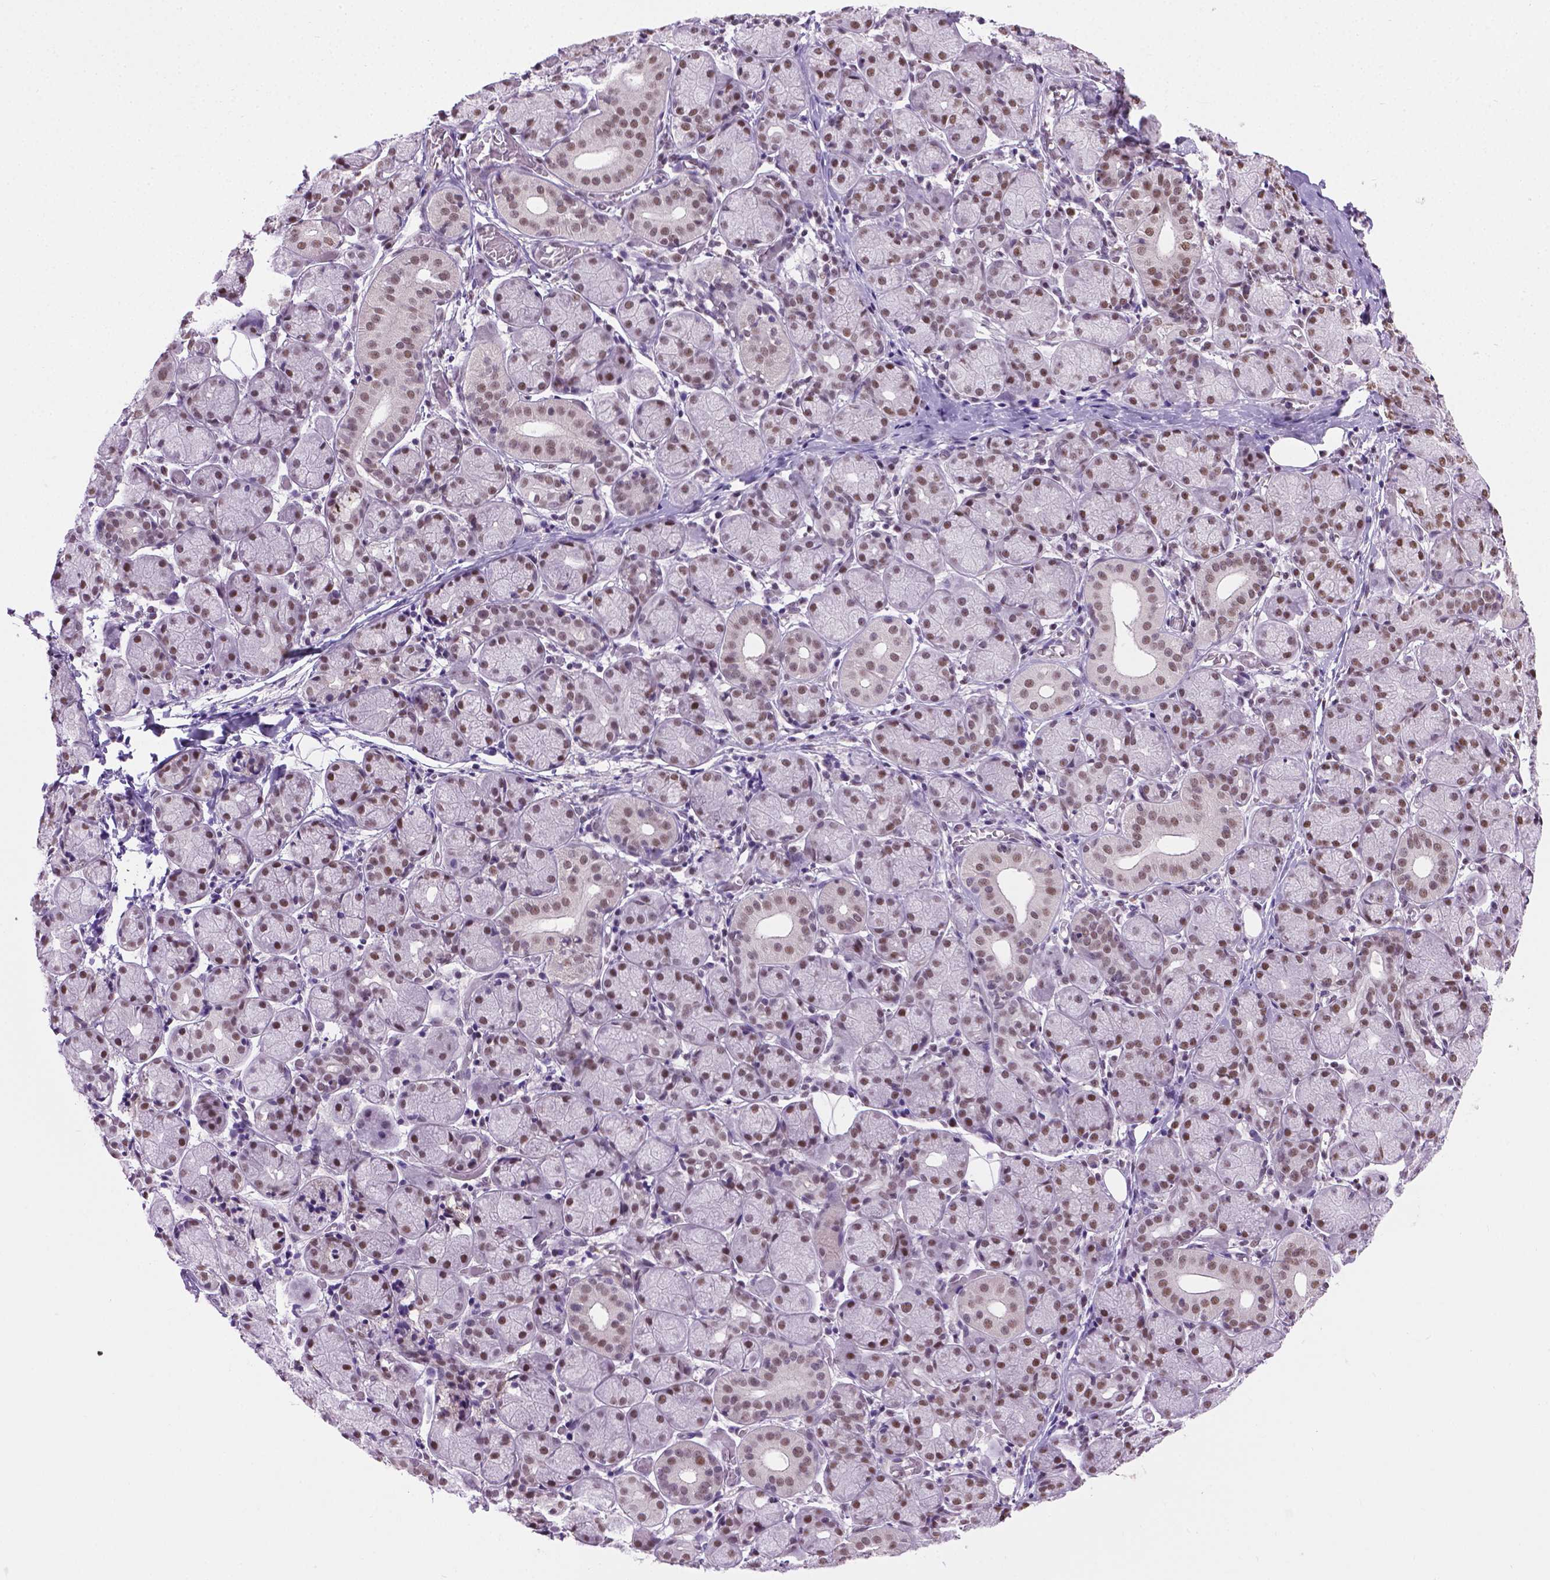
{"staining": {"intensity": "weak", "quantity": ">75%", "location": "nuclear"}, "tissue": "salivary gland", "cell_type": "Glandular cells", "image_type": "normal", "snomed": [{"axis": "morphology", "description": "Normal tissue, NOS"}, {"axis": "topography", "description": "Salivary gland"}, {"axis": "topography", "description": "Peripheral nerve tissue"}], "caption": "A brown stain shows weak nuclear expression of a protein in glandular cells of normal human salivary gland. (DAB (3,3'-diaminobenzidine) IHC with brightfield microscopy, high magnification).", "gene": "ABI2", "patient": {"sex": "female", "age": 24}}